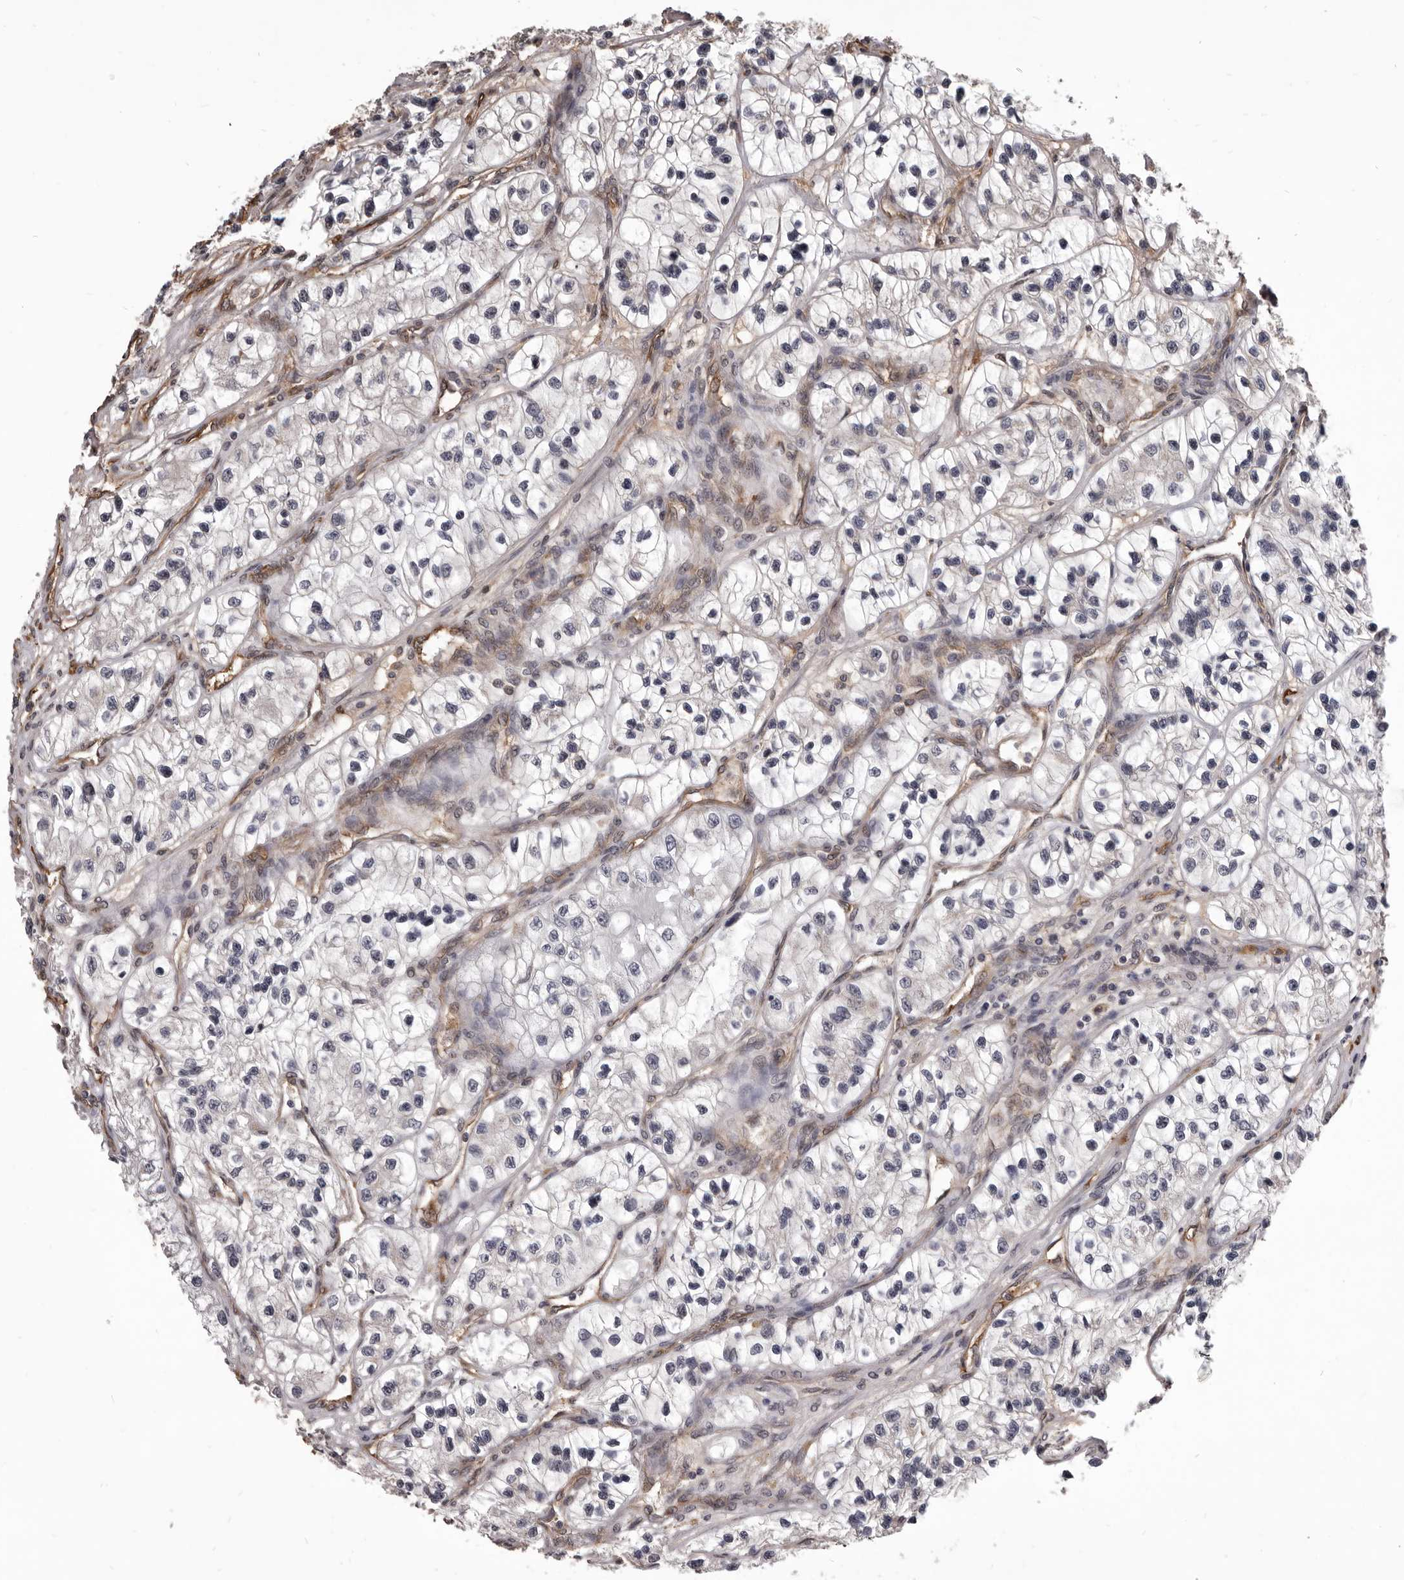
{"staining": {"intensity": "weak", "quantity": "<25%", "location": "cytoplasmic/membranous"}, "tissue": "renal cancer", "cell_type": "Tumor cells", "image_type": "cancer", "snomed": [{"axis": "morphology", "description": "Adenocarcinoma, NOS"}, {"axis": "topography", "description": "Kidney"}], "caption": "Immunohistochemical staining of human renal cancer shows no significant expression in tumor cells.", "gene": "ADAMTS20", "patient": {"sex": "female", "age": 57}}